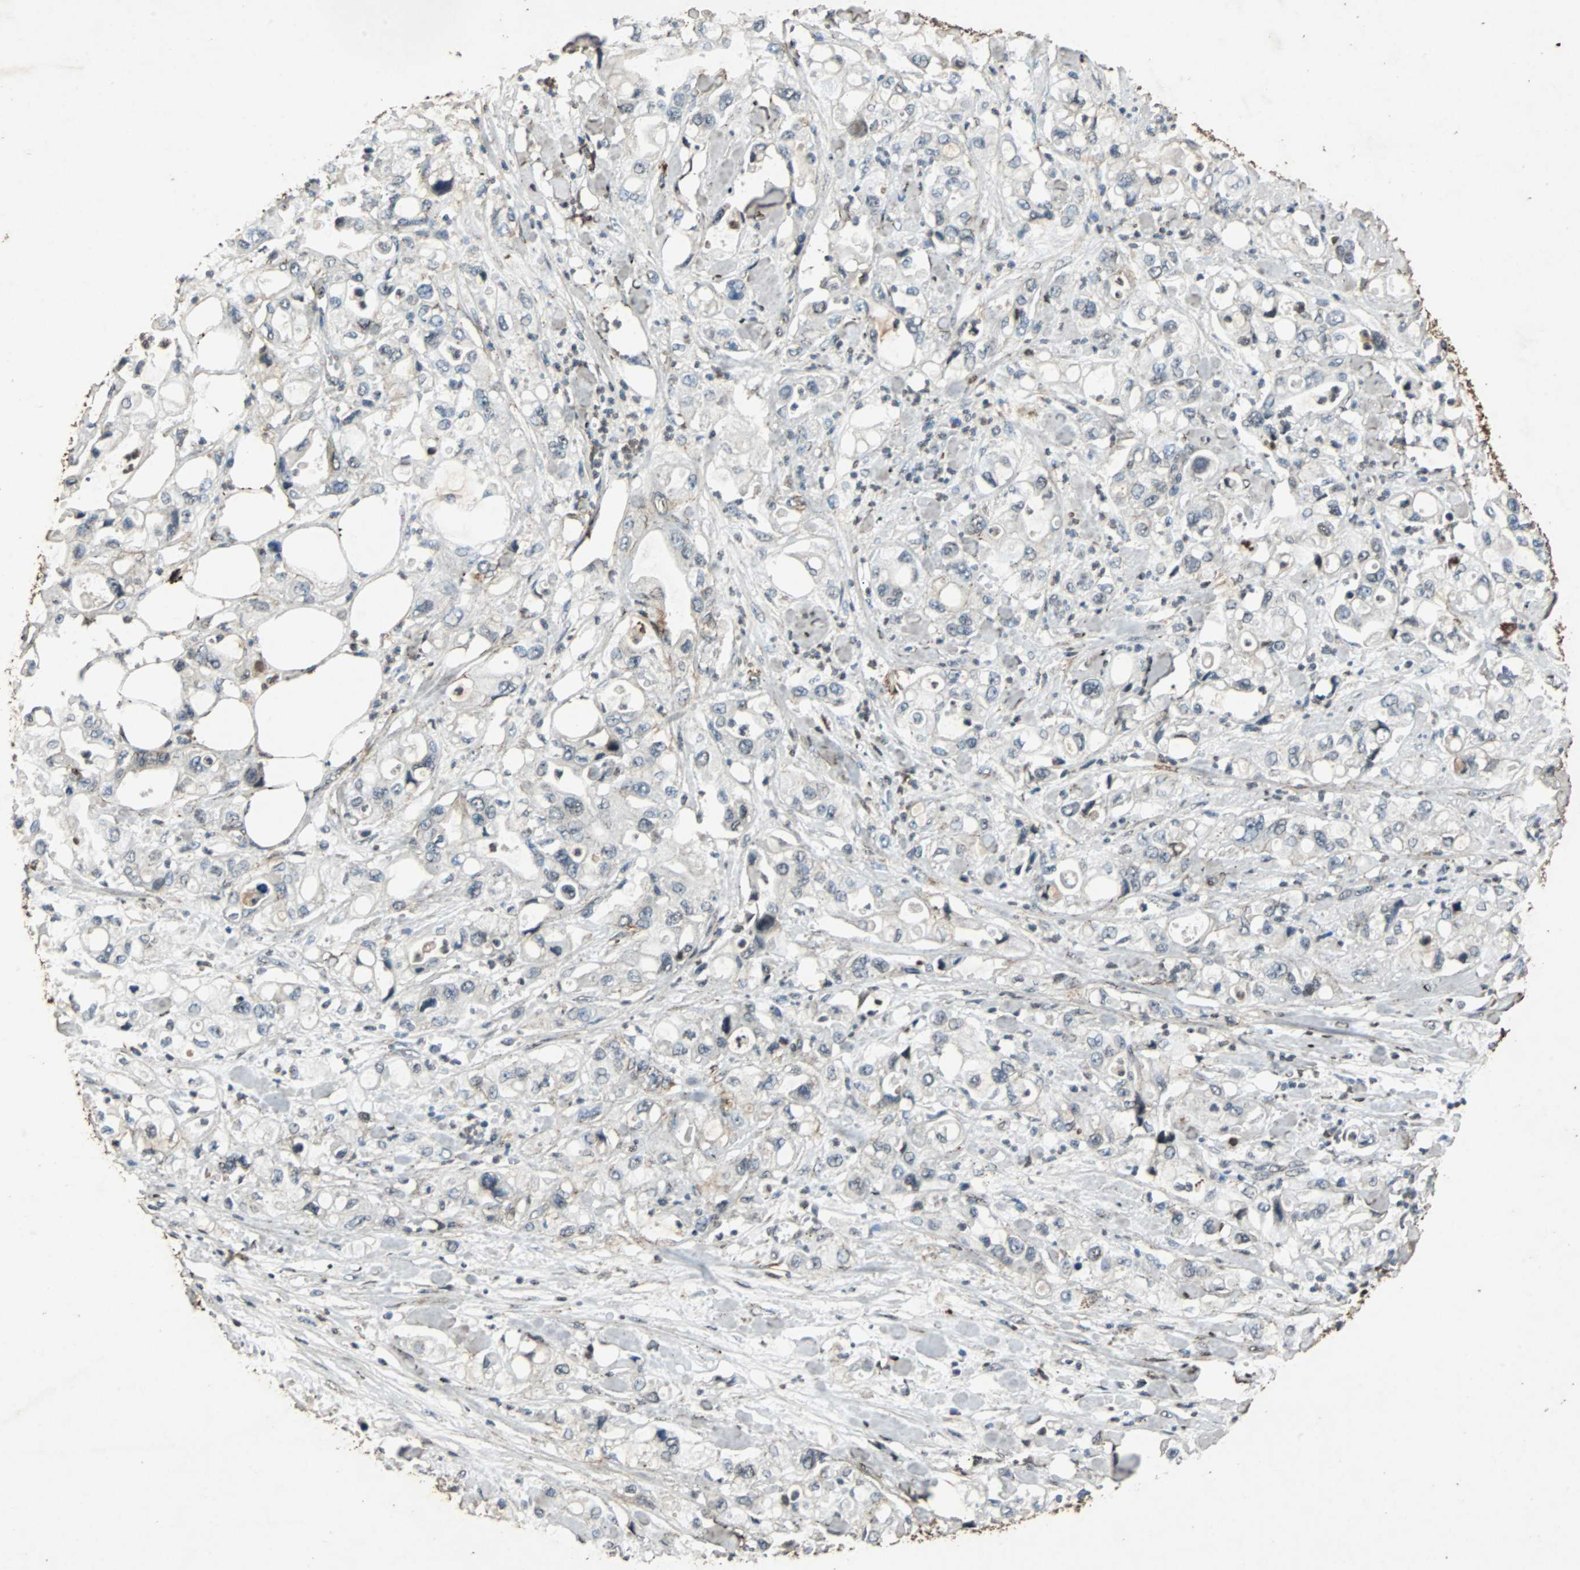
{"staining": {"intensity": "negative", "quantity": "none", "location": "none"}, "tissue": "pancreatic cancer", "cell_type": "Tumor cells", "image_type": "cancer", "snomed": [{"axis": "morphology", "description": "Adenocarcinoma, NOS"}, {"axis": "topography", "description": "Pancreas"}], "caption": "This is an immunohistochemistry histopathology image of pancreatic adenocarcinoma. There is no positivity in tumor cells.", "gene": "NAA10", "patient": {"sex": "male", "age": 70}}